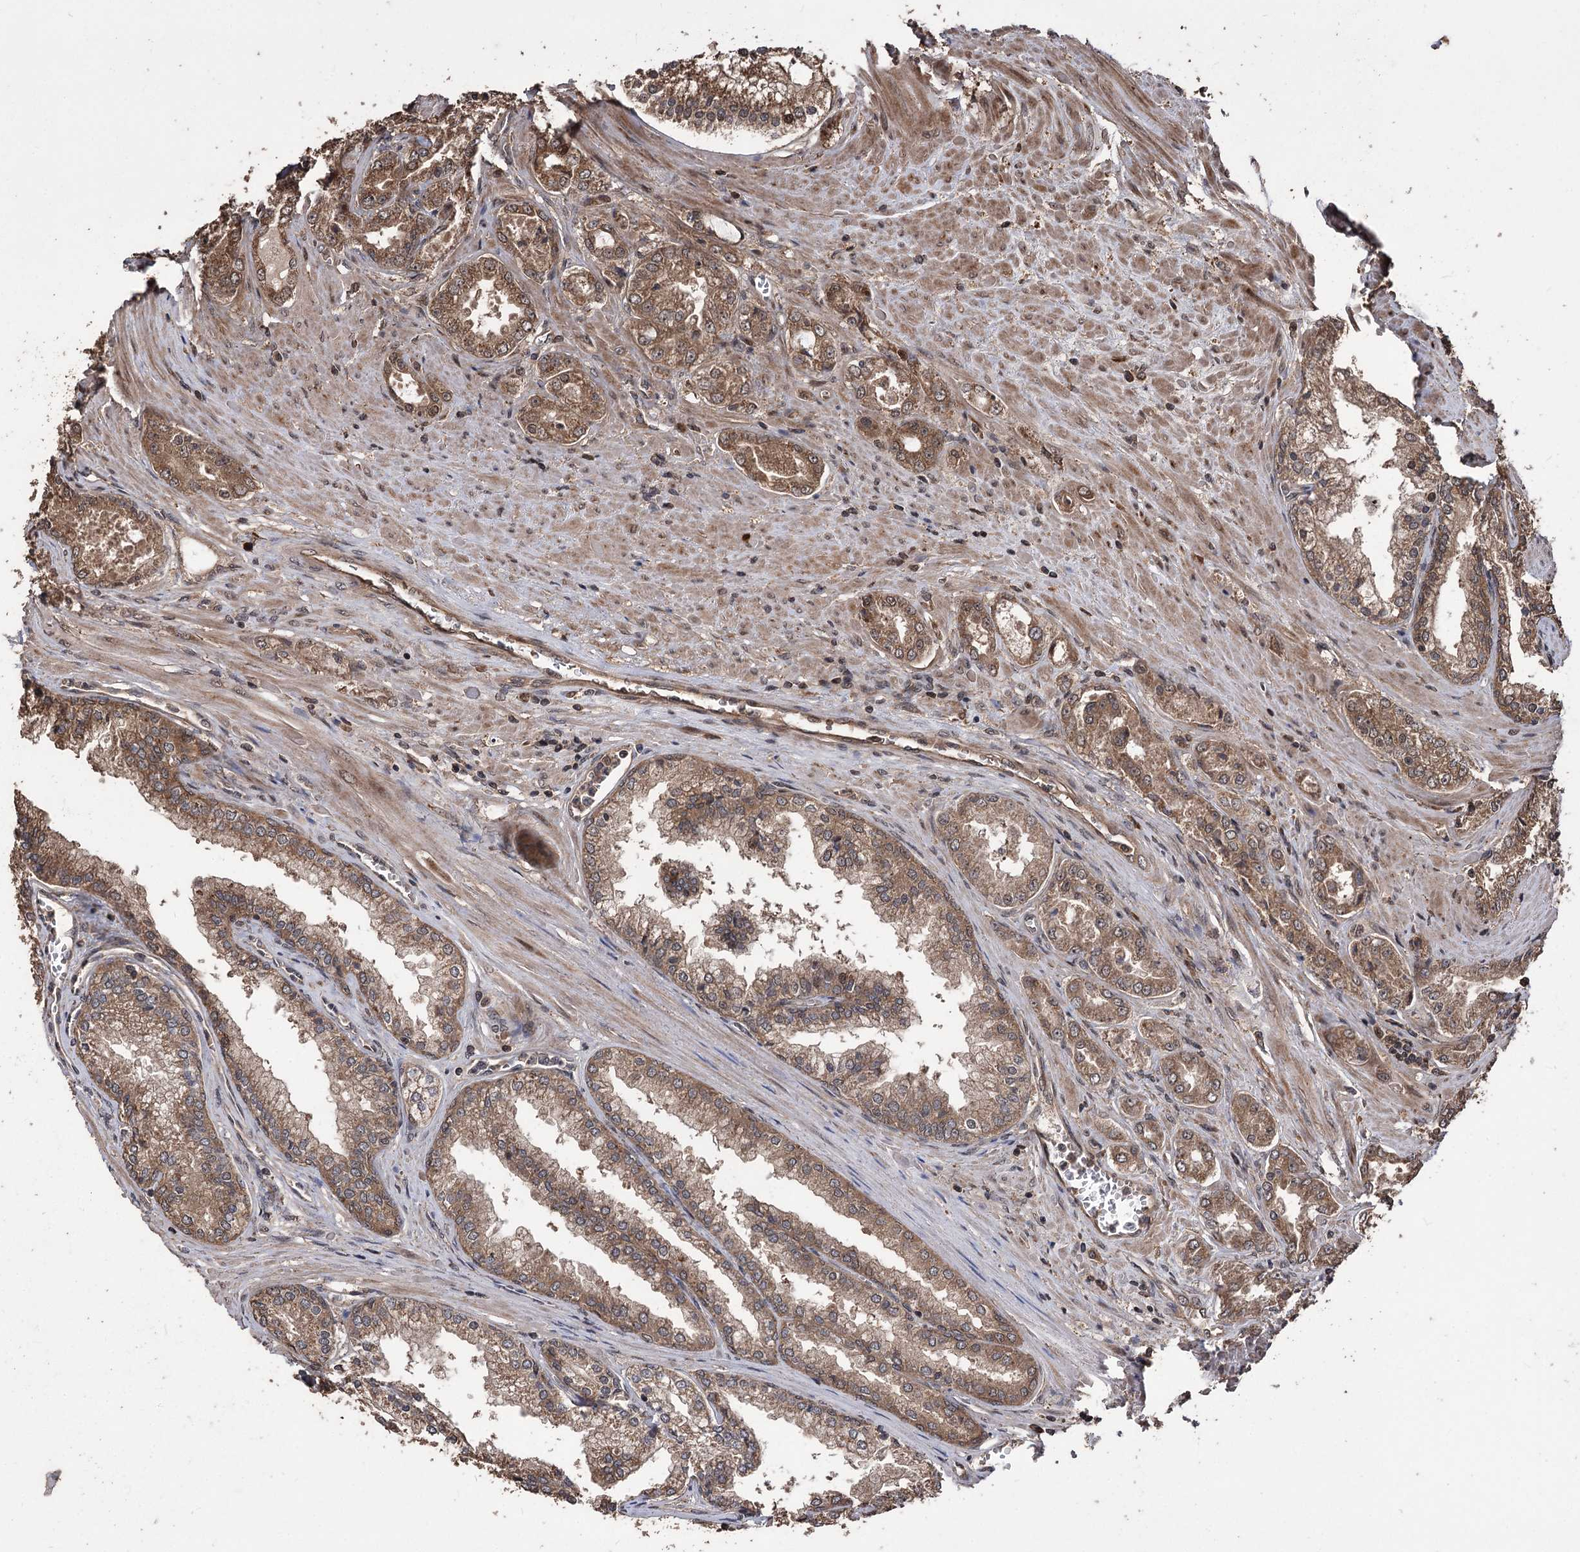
{"staining": {"intensity": "moderate", "quantity": ">75%", "location": "cytoplasmic/membranous"}, "tissue": "prostate cancer", "cell_type": "Tumor cells", "image_type": "cancer", "snomed": [{"axis": "morphology", "description": "Adenocarcinoma, High grade"}, {"axis": "topography", "description": "Prostate"}], "caption": "Prostate cancer (adenocarcinoma (high-grade)) was stained to show a protein in brown. There is medium levels of moderate cytoplasmic/membranous staining in approximately >75% of tumor cells. (Stains: DAB (3,3'-diaminobenzidine) in brown, nuclei in blue, Microscopy: brightfield microscopy at high magnification).", "gene": "RASSF3", "patient": {"sex": "male", "age": 72}}